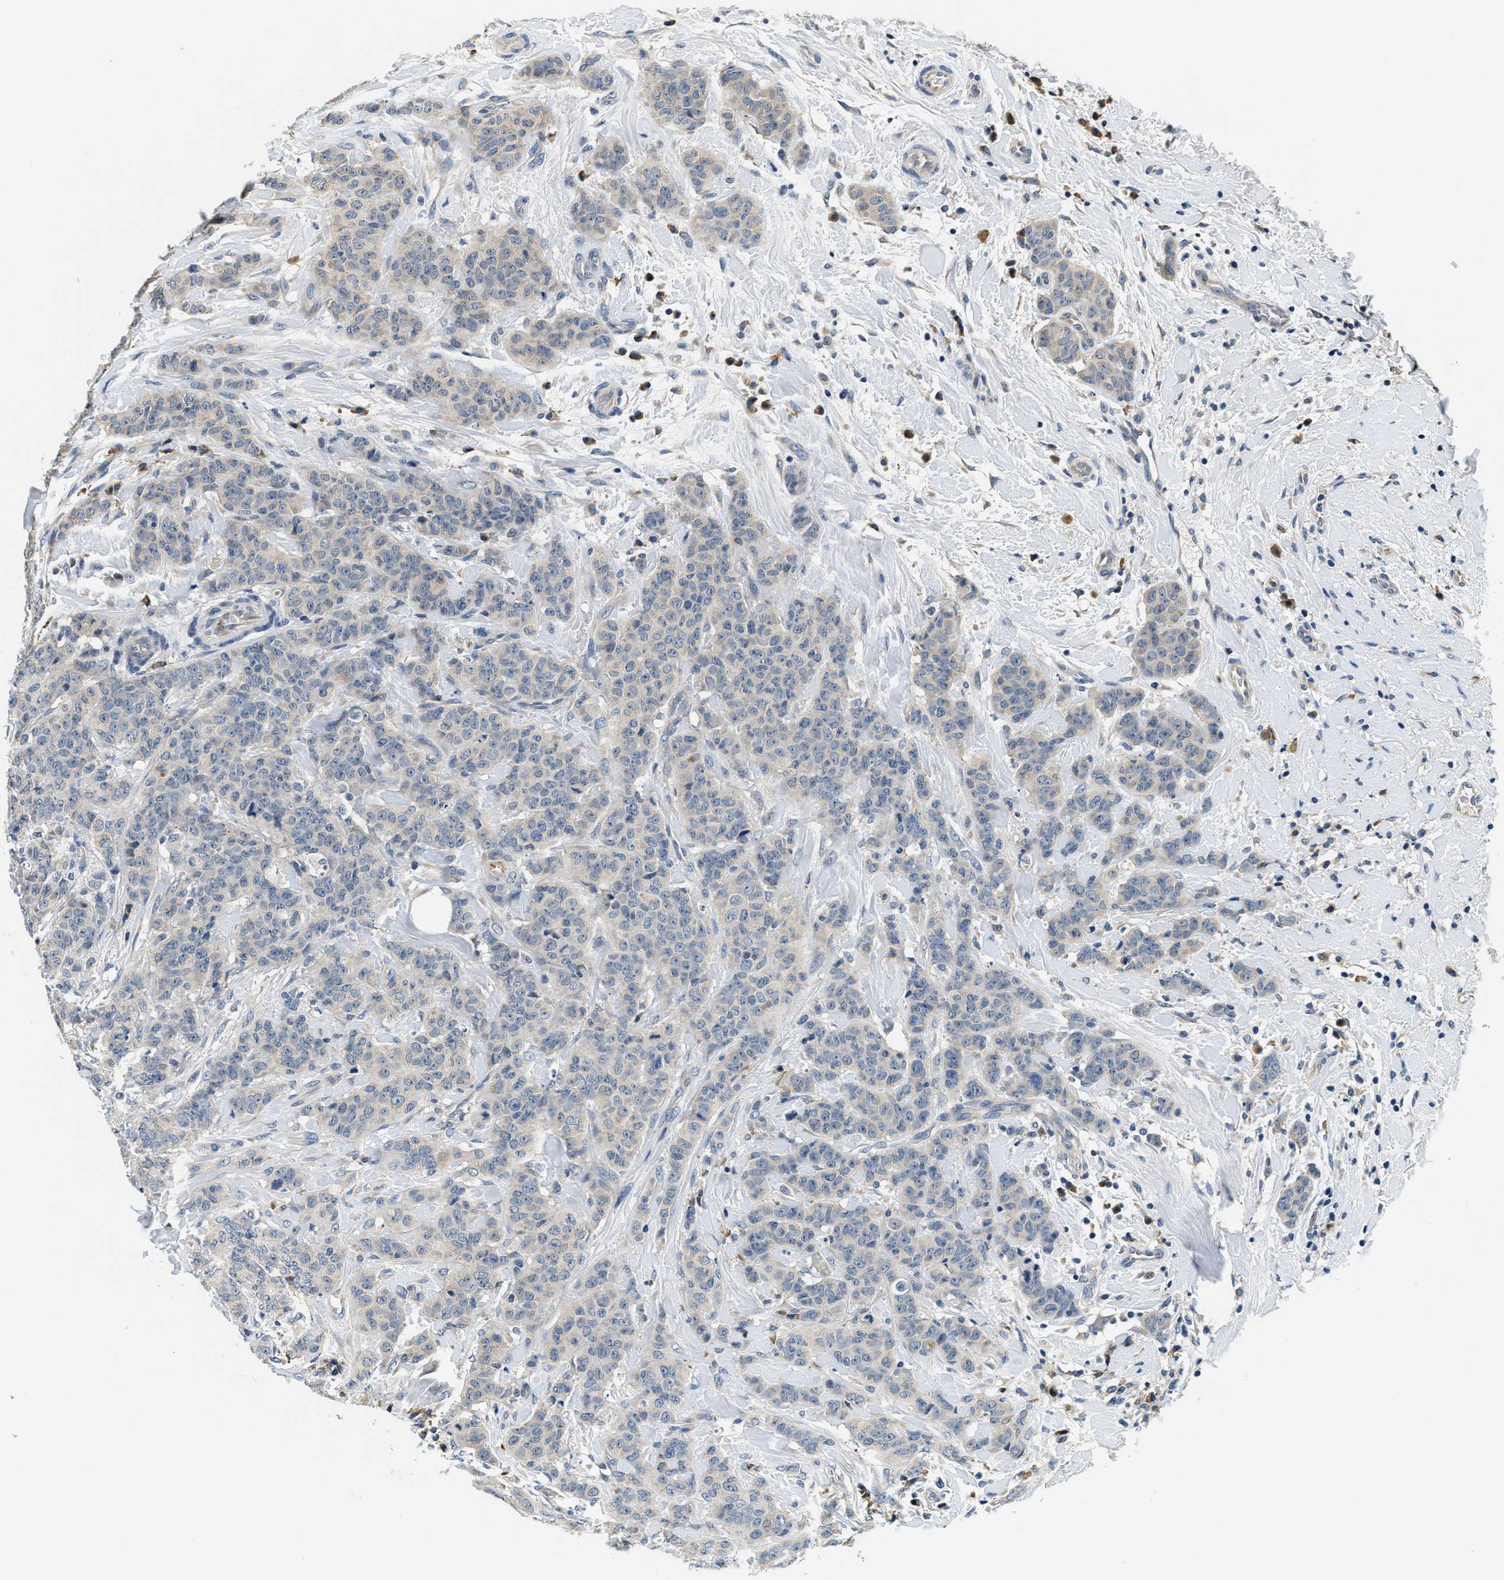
{"staining": {"intensity": "weak", "quantity": "<25%", "location": "cytoplasmic/membranous"}, "tissue": "breast cancer", "cell_type": "Tumor cells", "image_type": "cancer", "snomed": [{"axis": "morphology", "description": "Normal tissue, NOS"}, {"axis": "morphology", "description": "Duct carcinoma"}, {"axis": "topography", "description": "Breast"}], "caption": "An image of human breast intraductal carcinoma is negative for staining in tumor cells. Brightfield microscopy of immunohistochemistry (IHC) stained with DAB (3,3'-diaminobenzidine) (brown) and hematoxylin (blue), captured at high magnification.", "gene": "ALDH3A2", "patient": {"sex": "female", "age": 40}}